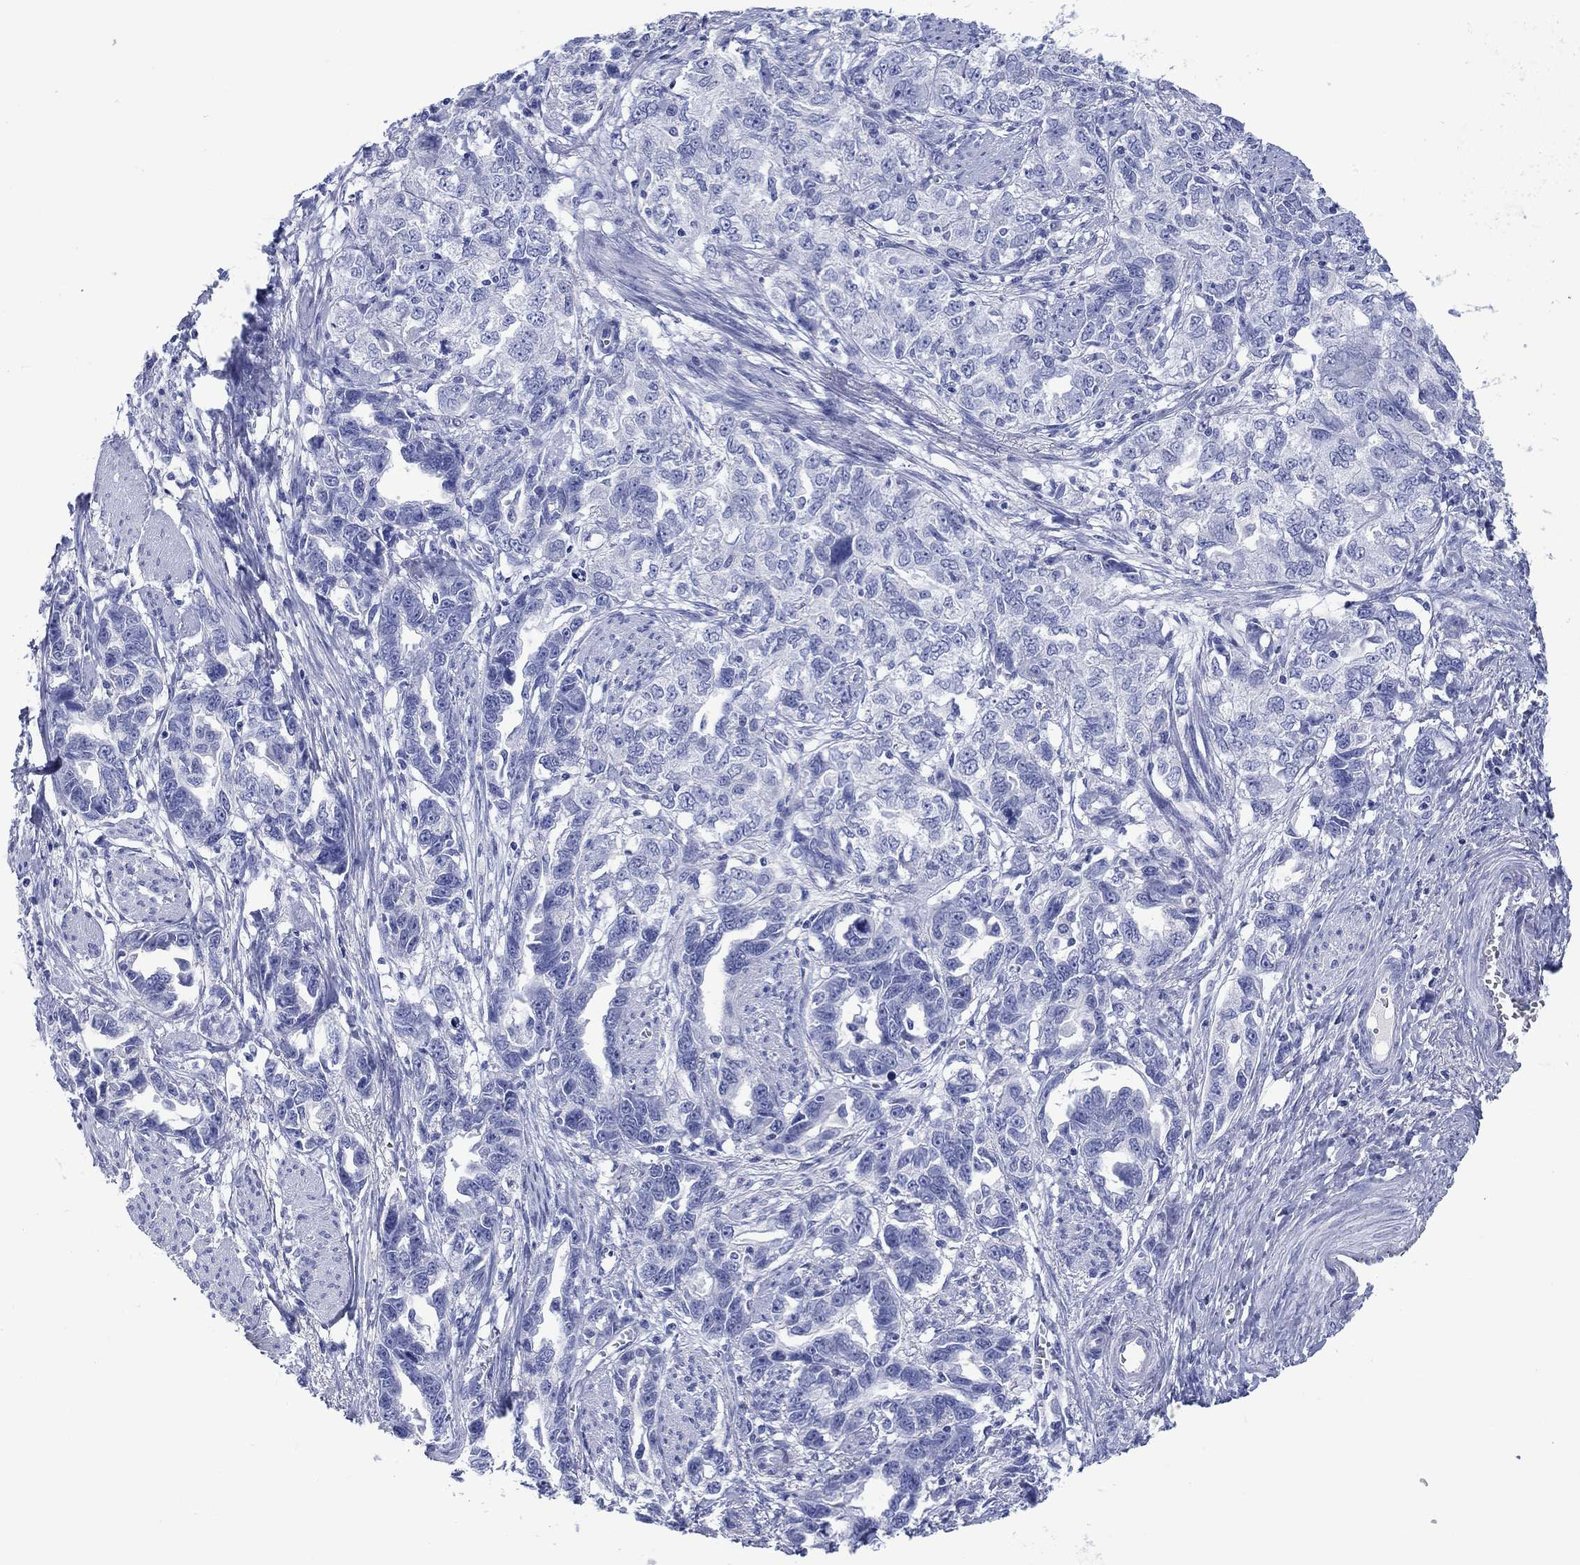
{"staining": {"intensity": "negative", "quantity": "none", "location": "none"}, "tissue": "ovarian cancer", "cell_type": "Tumor cells", "image_type": "cancer", "snomed": [{"axis": "morphology", "description": "Cystadenocarcinoma, serous, NOS"}, {"axis": "topography", "description": "Ovary"}], "caption": "Tumor cells are negative for protein expression in human ovarian cancer (serous cystadenocarcinoma).", "gene": "CACNG3", "patient": {"sex": "female", "age": 51}}